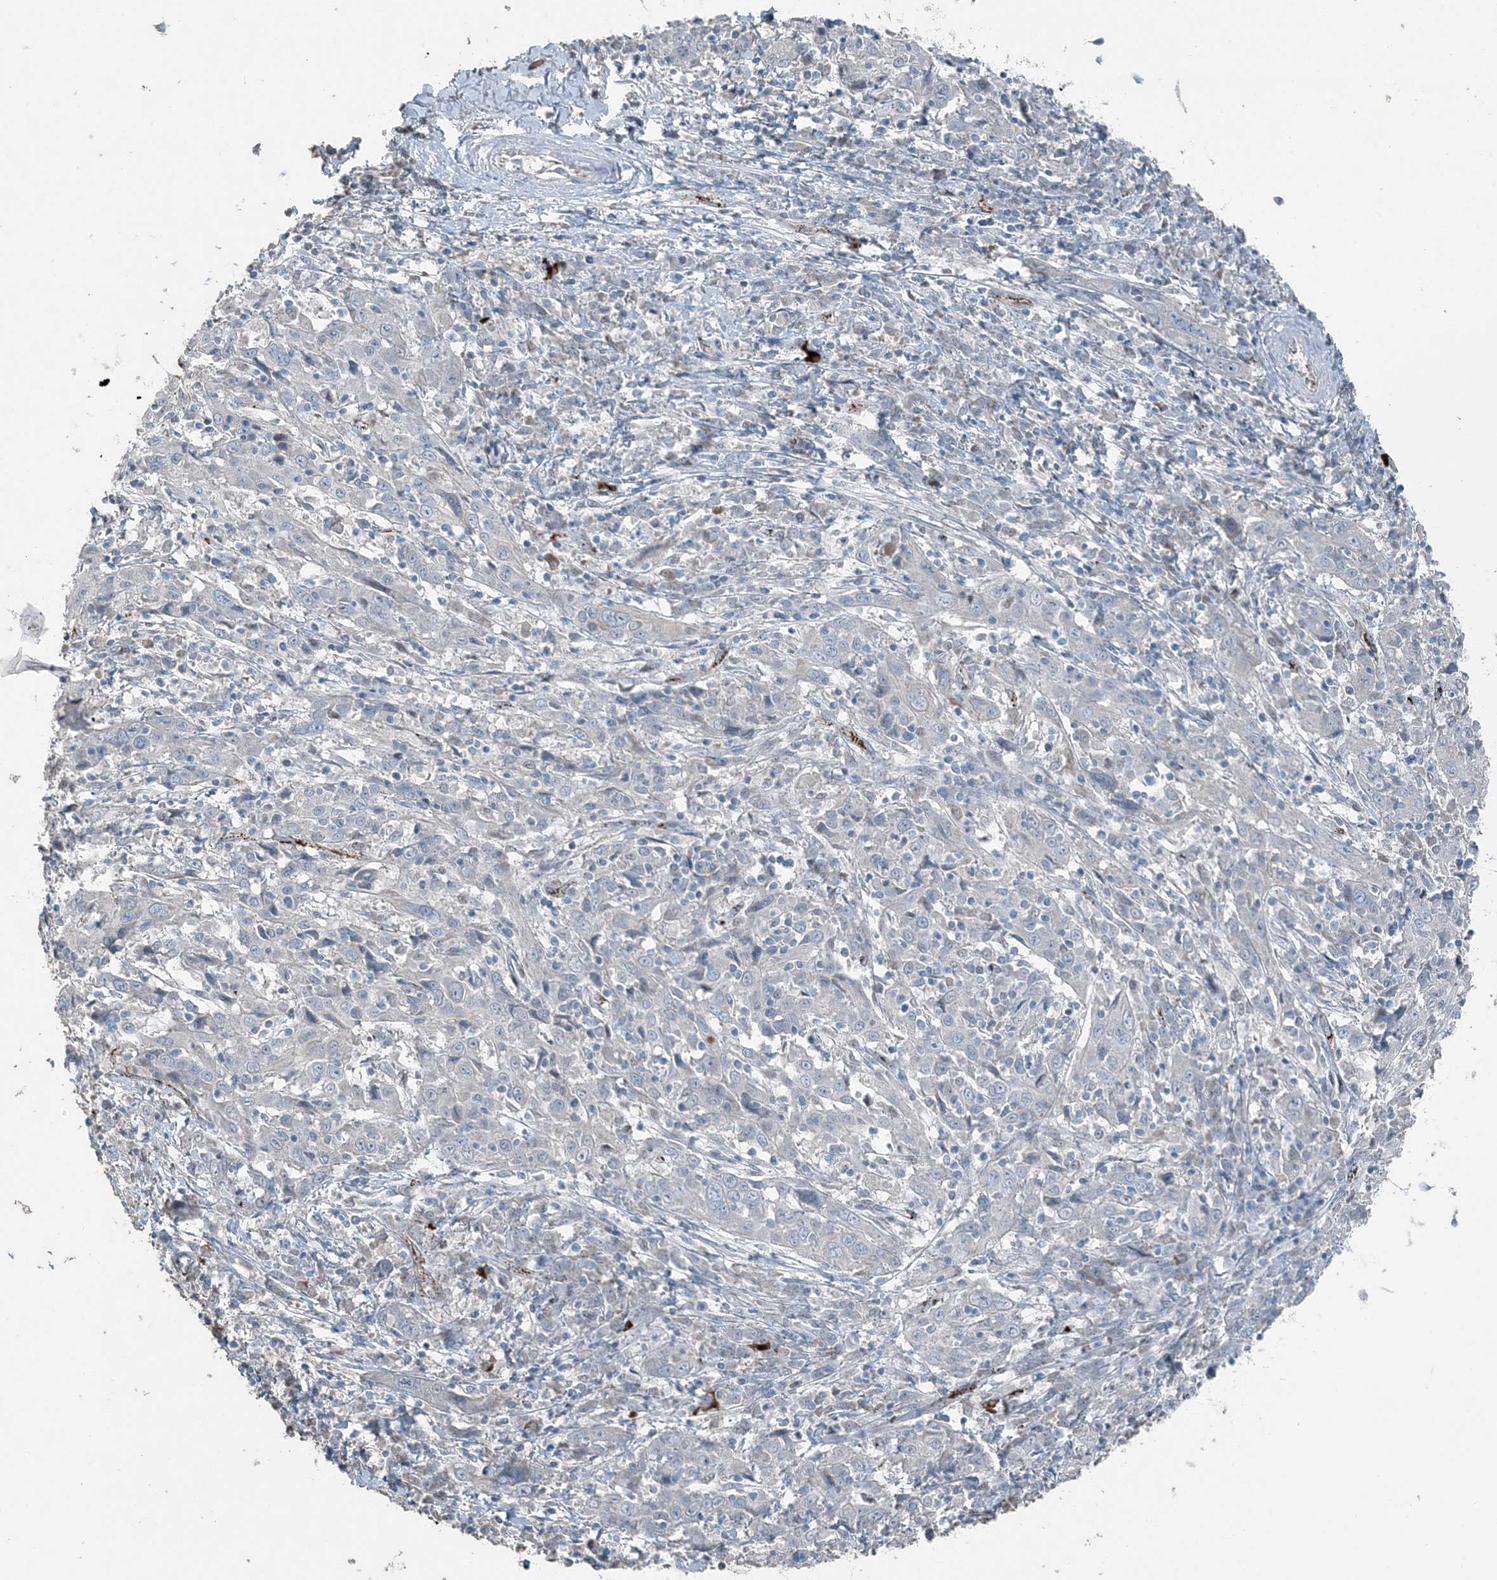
{"staining": {"intensity": "negative", "quantity": "none", "location": "none"}, "tissue": "cervical cancer", "cell_type": "Tumor cells", "image_type": "cancer", "snomed": [{"axis": "morphology", "description": "Squamous cell carcinoma, NOS"}, {"axis": "topography", "description": "Cervix"}], "caption": "Squamous cell carcinoma (cervical) was stained to show a protein in brown. There is no significant expression in tumor cells.", "gene": "ELOVL7", "patient": {"sex": "female", "age": 46}}